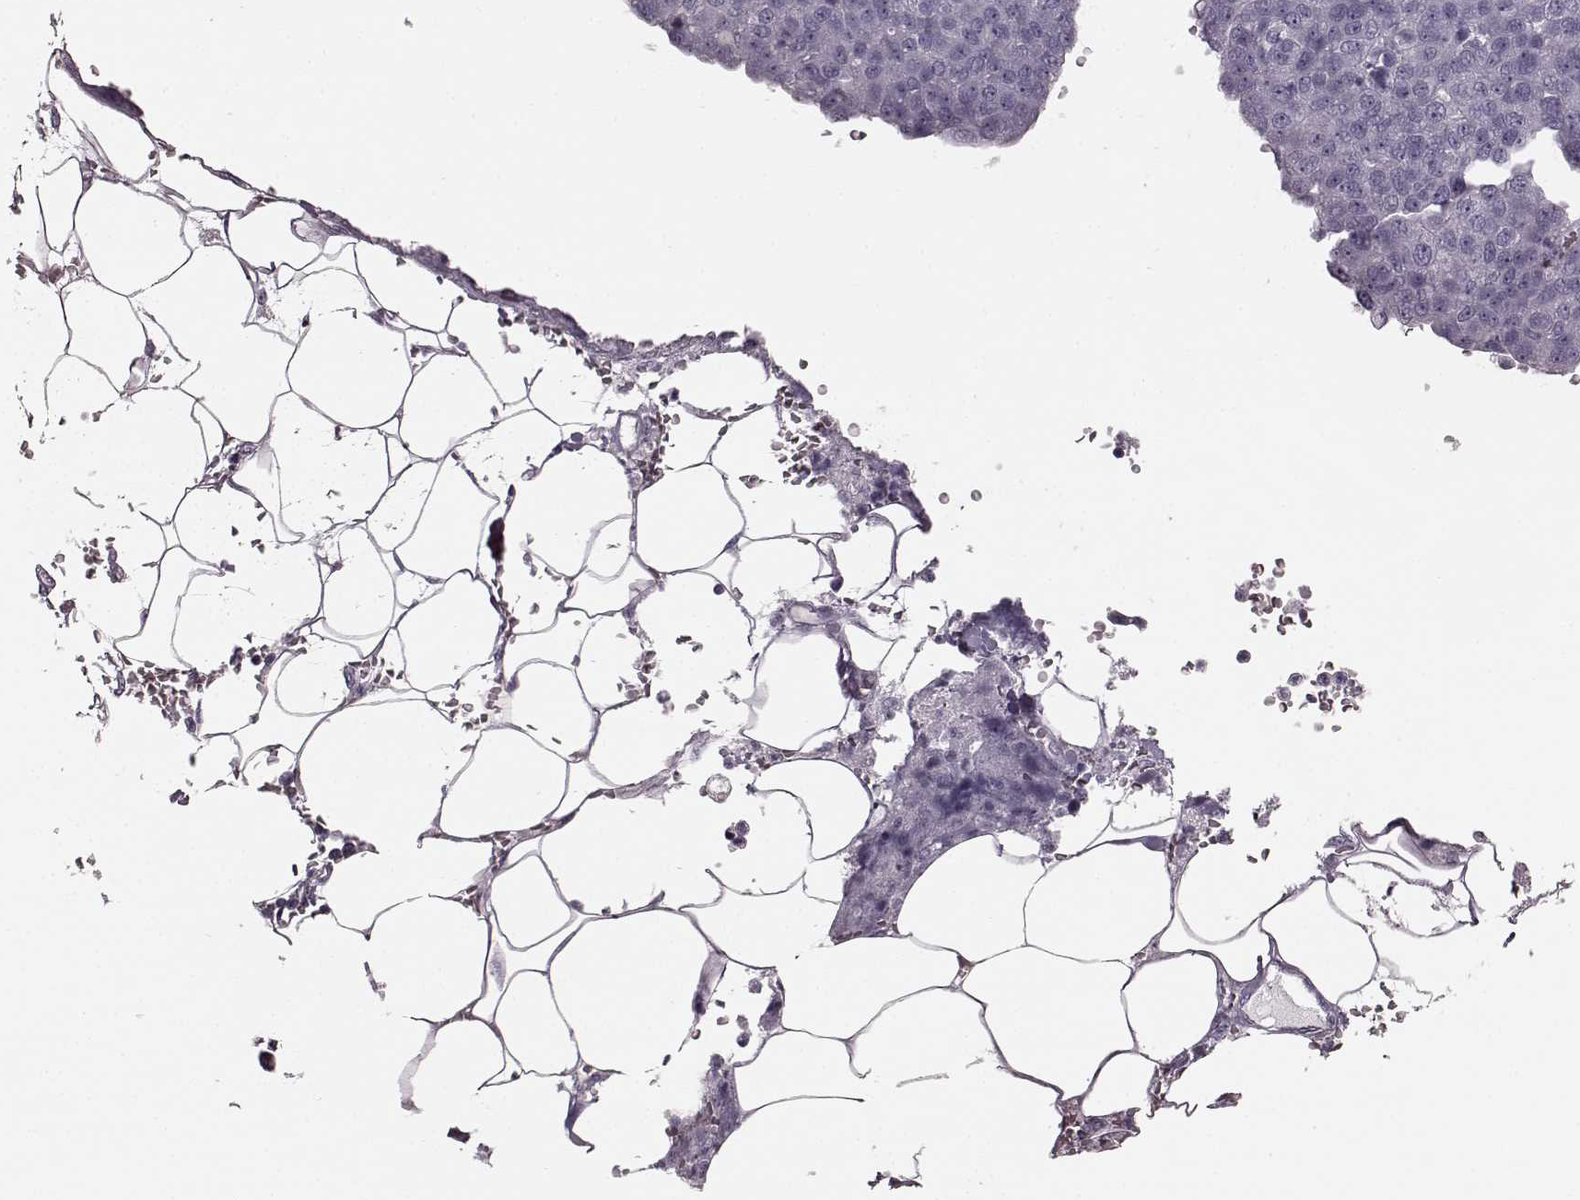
{"staining": {"intensity": "negative", "quantity": "none", "location": "none"}, "tissue": "pancreatic cancer", "cell_type": "Tumor cells", "image_type": "cancer", "snomed": [{"axis": "morphology", "description": "Adenocarcinoma, NOS"}, {"axis": "topography", "description": "Pancreas"}], "caption": "Tumor cells show no significant positivity in pancreatic cancer (adenocarcinoma).", "gene": "TRPM1", "patient": {"sex": "female", "age": 61}}